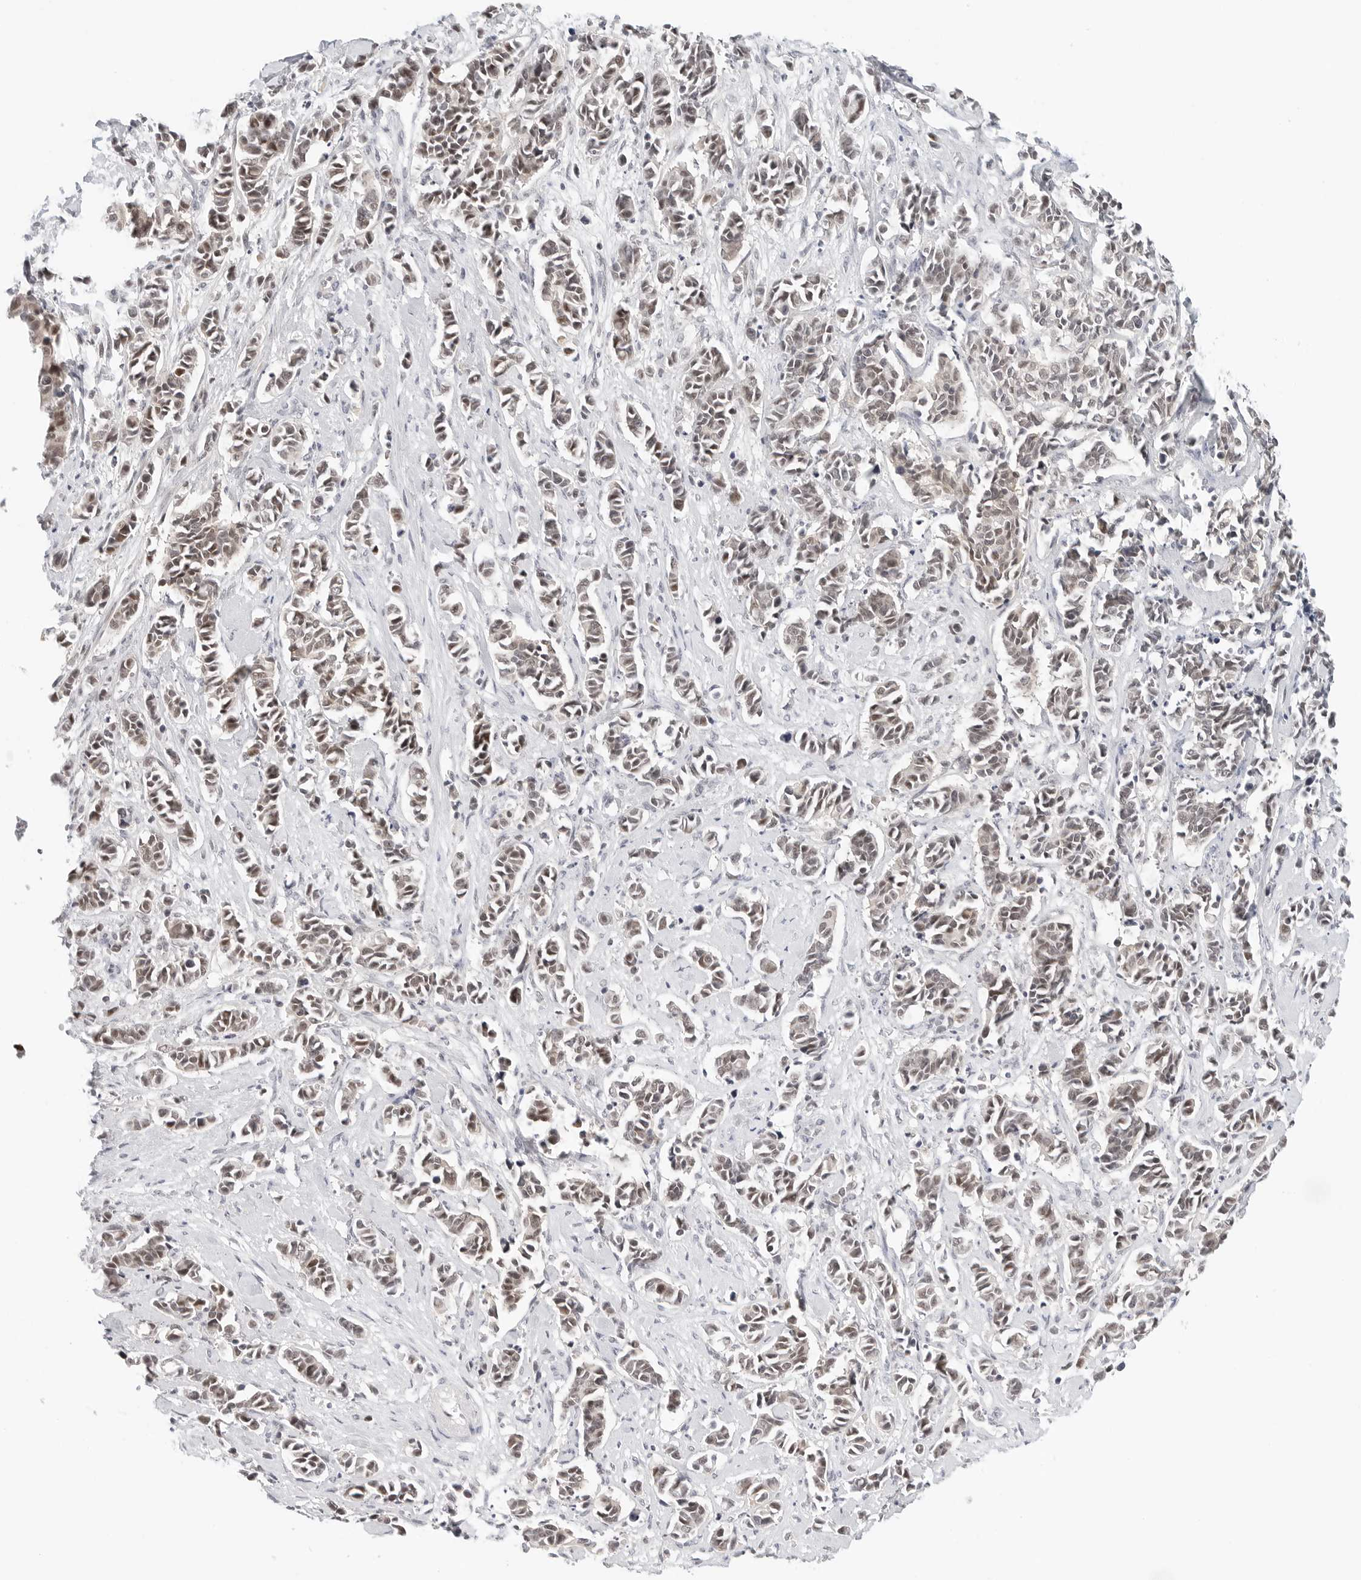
{"staining": {"intensity": "weak", "quantity": ">75%", "location": "cytoplasmic/membranous,nuclear"}, "tissue": "cervical cancer", "cell_type": "Tumor cells", "image_type": "cancer", "snomed": [{"axis": "morphology", "description": "Normal tissue, NOS"}, {"axis": "morphology", "description": "Squamous cell carcinoma, NOS"}, {"axis": "topography", "description": "Cervix"}], "caption": "Immunohistochemical staining of human cervical cancer (squamous cell carcinoma) exhibits weak cytoplasmic/membranous and nuclear protein positivity in about >75% of tumor cells.", "gene": "TSEN2", "patient": {"sex": "female", "age": 35}}